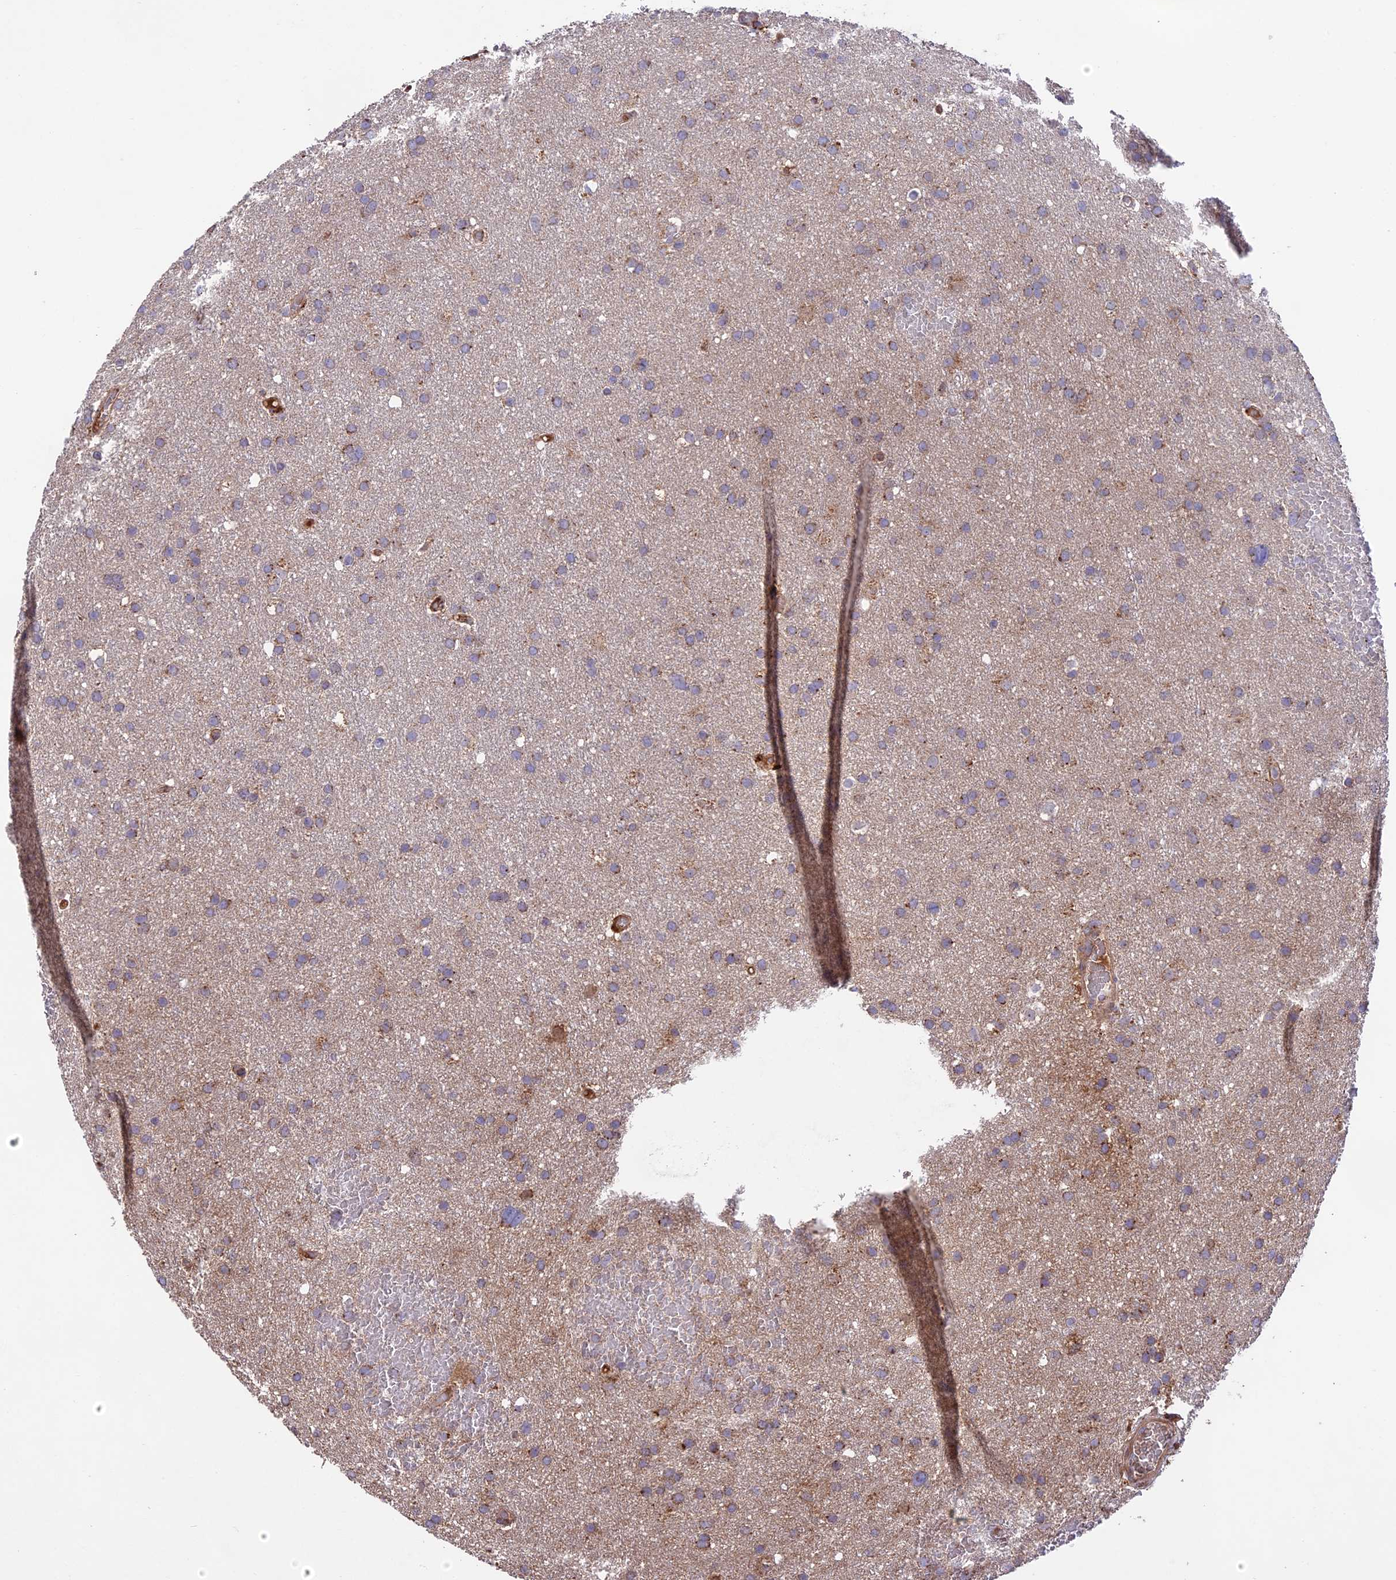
{"staining": {"intensity": "moderate", "quantity": "25%-75%", "location": "cytoplasmic/membranous"}, "tissue": "glioma", "cell_type": "Tumor cells", "image_type": "cancer", "snomed": [{"axis": "morphology", "description": "Glioma, malignant, High grade"}, {"axis": "topography", "description": "Cerebral cortex"}], "caption": "Human glioma stained with a protein marker shows moderate staining in tumor cells.", "gene": "NUDT8", "patient": {"sex": "female", "age": 36}}